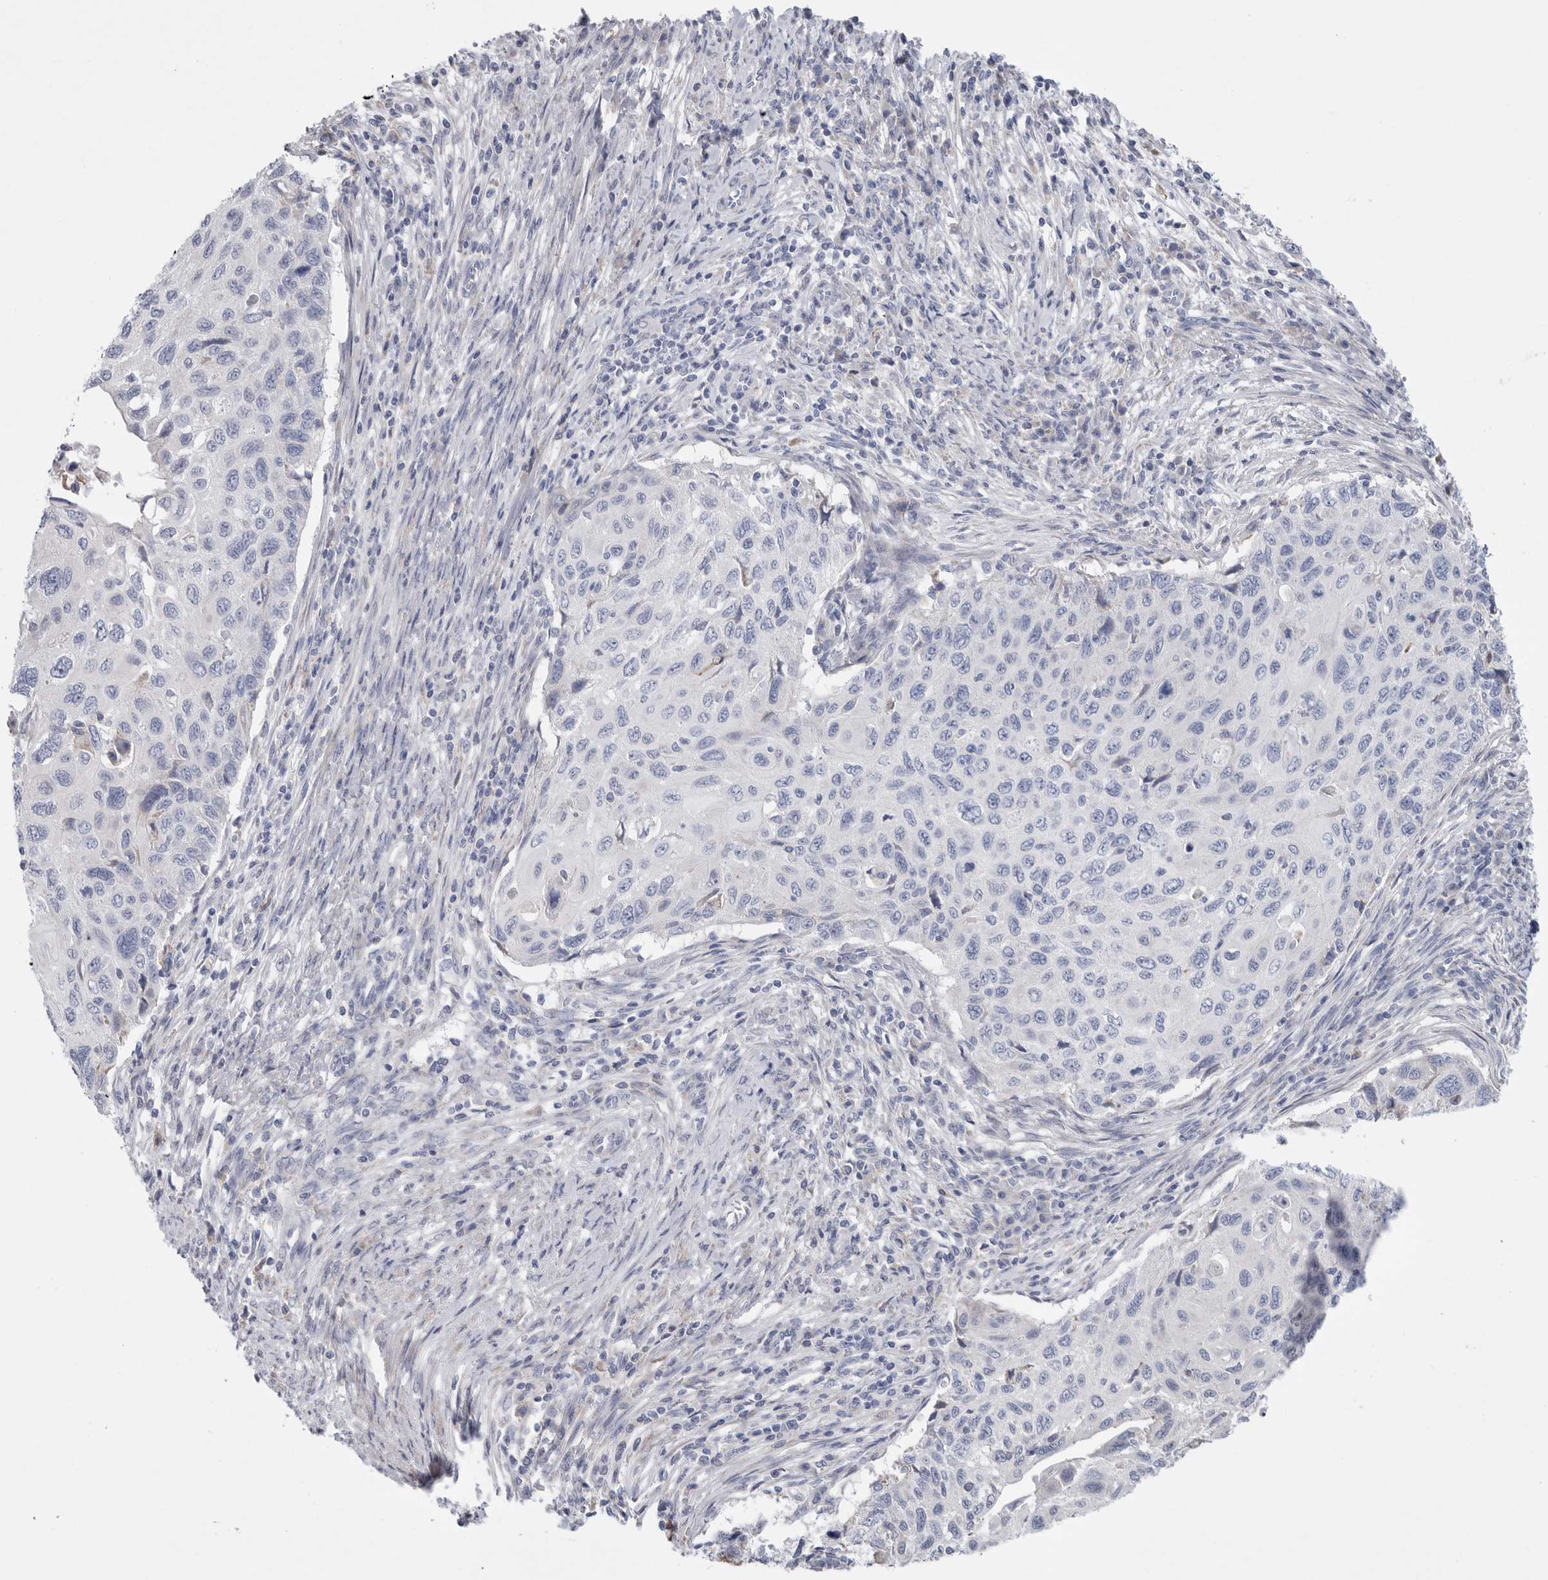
{"staining": {"intensity": "negative", "quantity": "none", "location": "none"}, "tissue": "cervical cancer", "cell_type": "Tumor cells", "image_type": "cancer", "snomed": [{"axis": "morphology", "description": "Squamous cell carcinoma, NOS"}, {"axis": "topography", "description": "Cervix"}], "caption": "Immunohistochemistry of cervical cancer displays no expression in tumor cells.", "gene": "CAMK2B", "patient": {"sex": "female", "age": 70}}